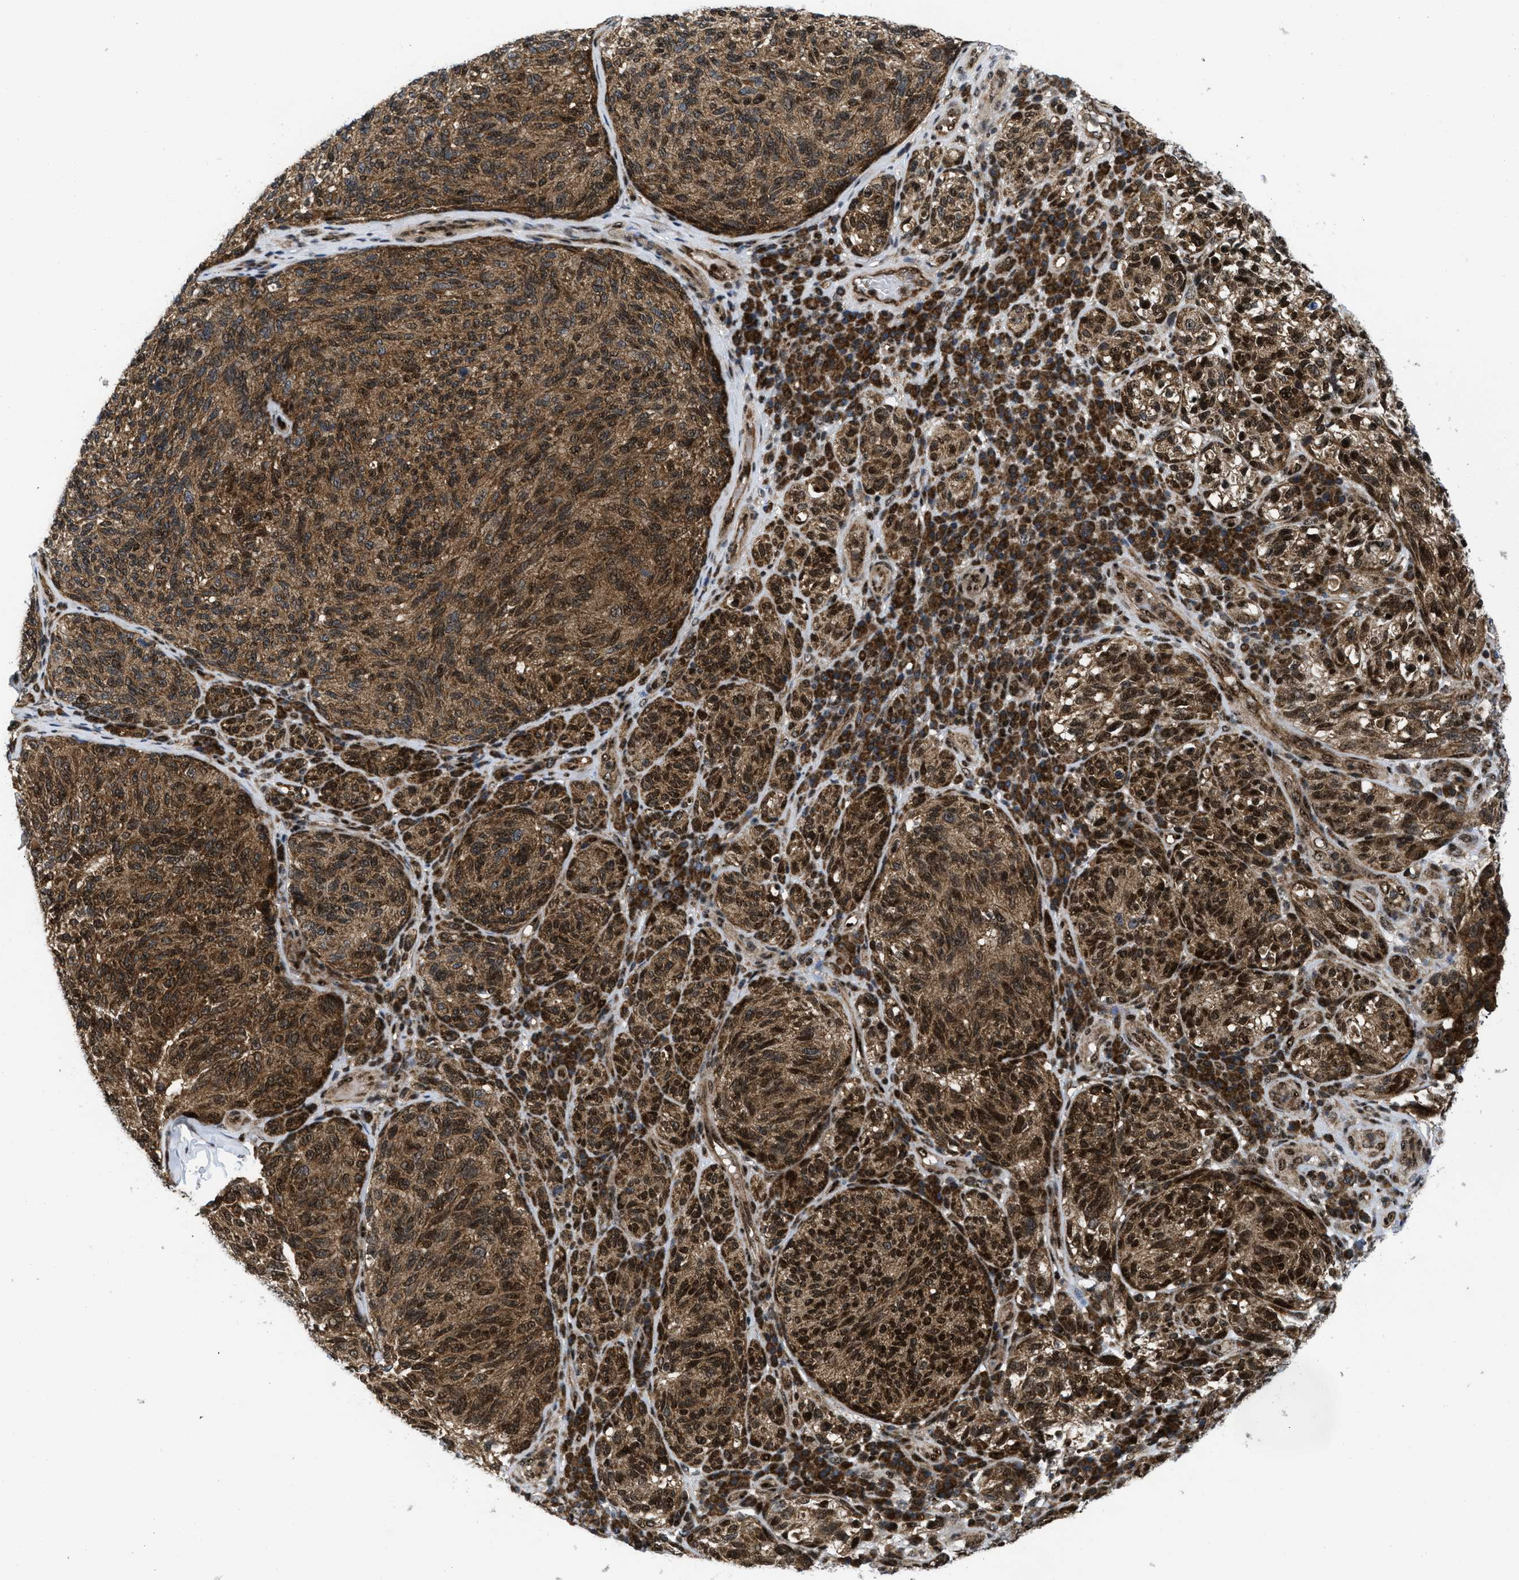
{"staining": {"intensity": "moderate", "quantity": ">75%", "location": "cytoplasmic/membranous,nuclear"}, "tissue": "melanoma", "cell_type": "Tumor cells", "image_type": "cancer", "snomed": [{"axis": "morphology", "description": "Malignant melanoma, NOS"}, {"axis": "topography", "description": "Skin"}], "caption": "DAB immunohistochemical staining of malignant melanoma shows moderate cytoplasmic/membranous and nuclear protein positivity in approximately >75% of tumor cells.", "gene": "PPP2CB", "patient": {"sex": "female", "age": 73}}